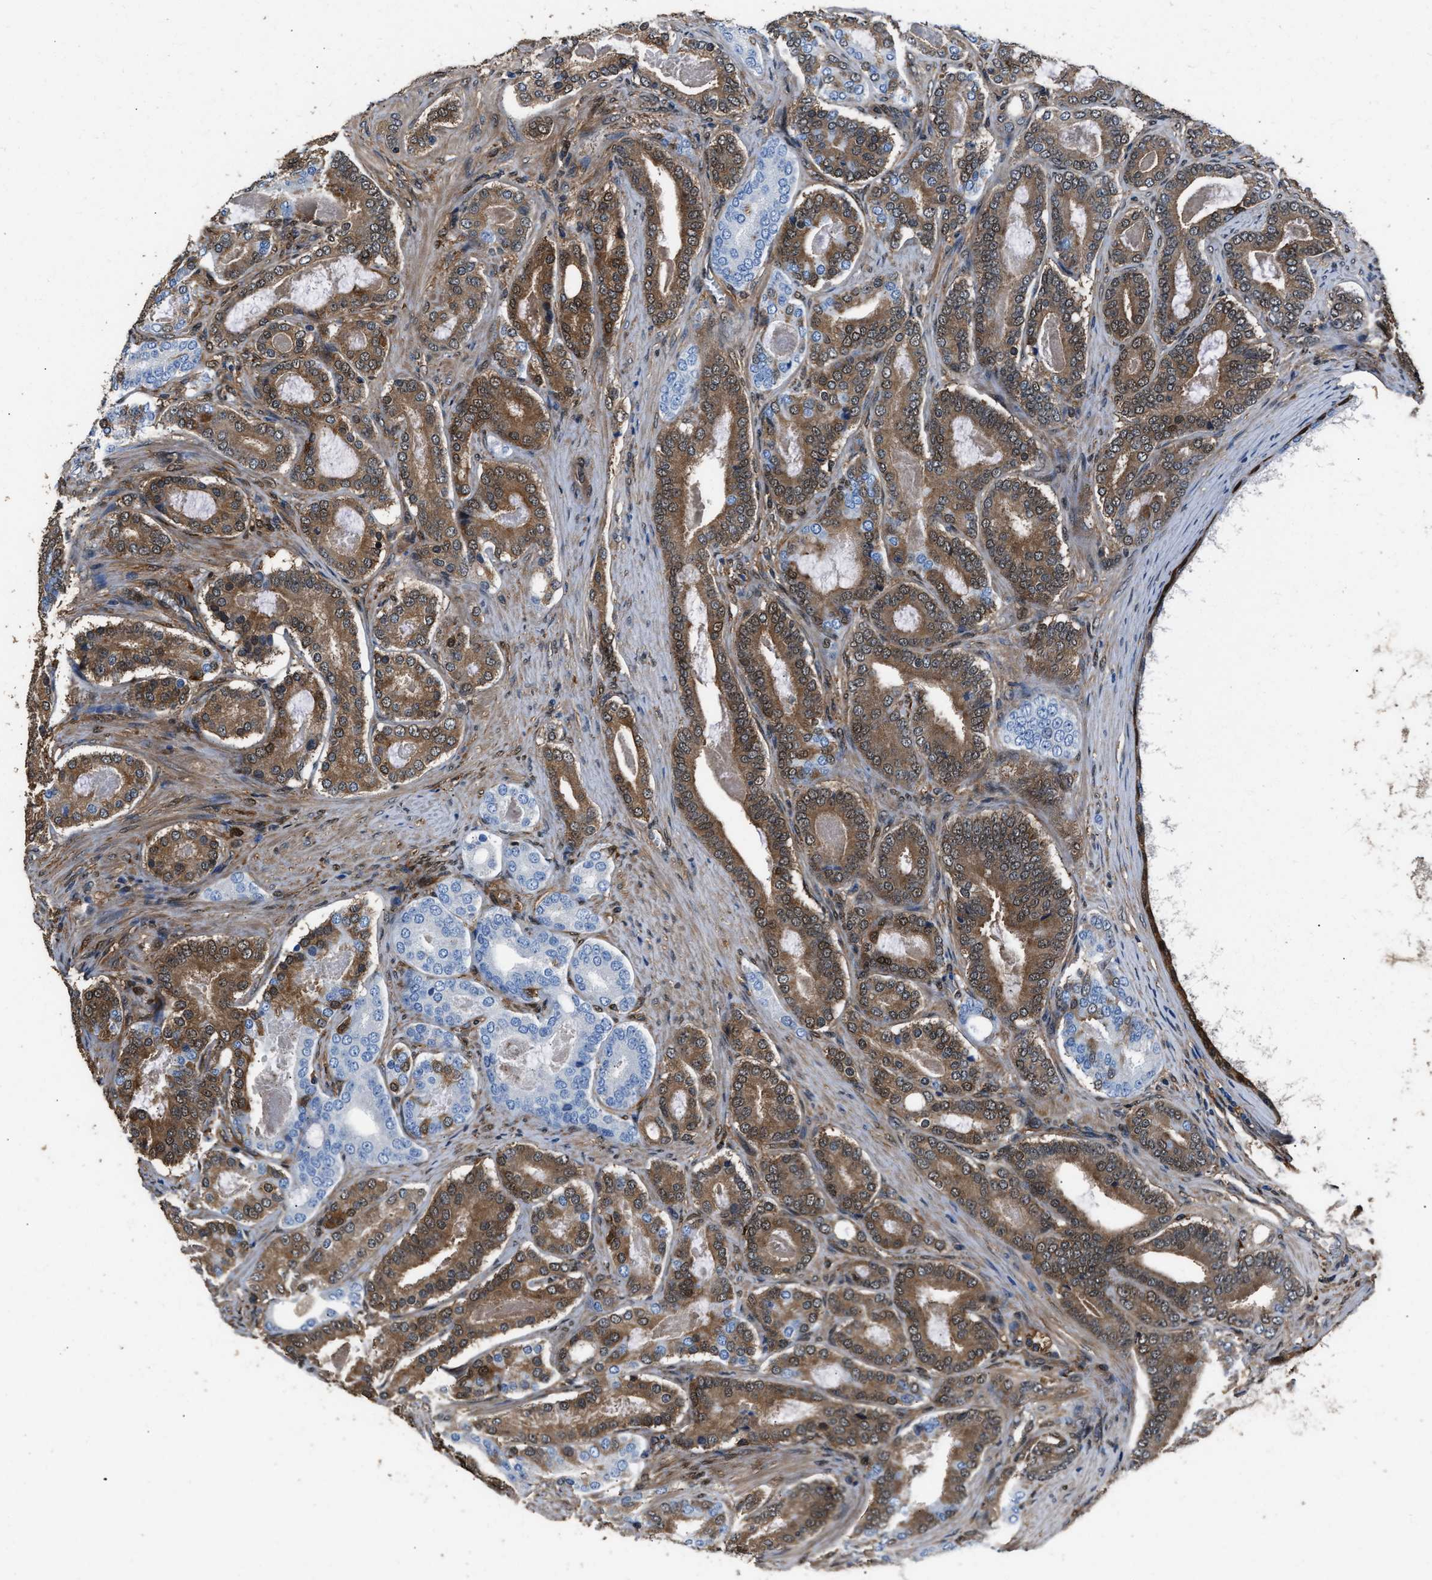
{"staining": {"intensity": "moderate", "quantity": "25%-75%", "location": "cytoplasmic/membranous"}, "tissue": "prostate cancer", "cell_type": "Tumor cells", "image_type": "cancer", "snomed": [{"axis": "morphology", "description": "Adenocarcinoma, High grade"}, {"axis": "topography", "description": "Prostate"}], "caption": "Moderate cytoplasmic/membranous staining for a protein is present in about 25%-75% of tumor cells of high-grade adenocarcinoma (prostate) using IHC.", "gene": "GSTP1", "patient": {"sex": "male", "age": 60}}